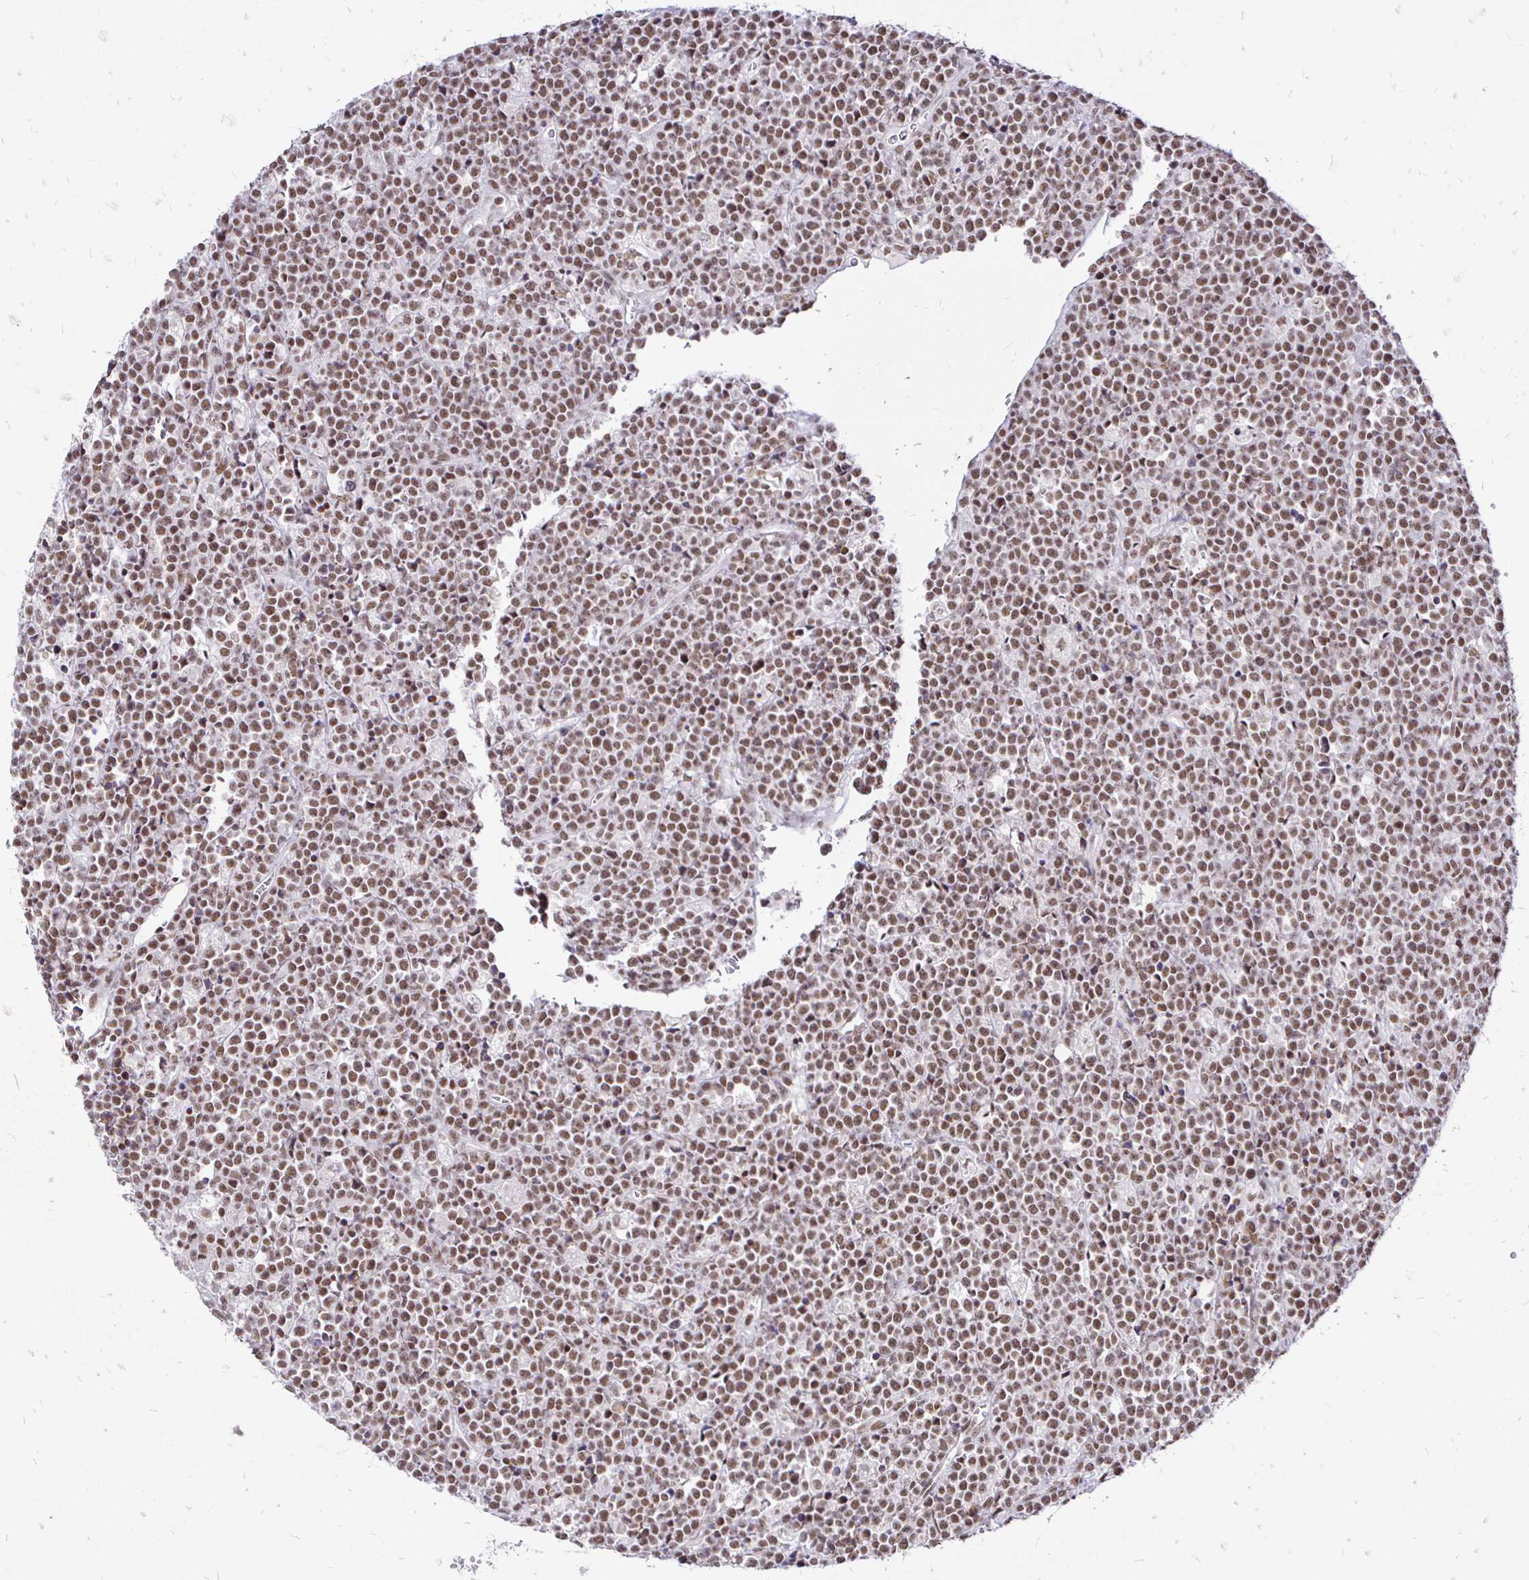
{"staining": {"intensity": "moderate", "quantity": ">75%", "location": "nuclear"}, "tissue": "lymphoma", "cell_type": "Tumor cells", "image_type": "cancer", "snomed": [{"axis": "morphology", "description": "Malignant lymphoma, non-Hodgkin's type, High grade"}, {"axis": "topography", "description": "Ovary"}], "caption": "A brown stain labels moderate nuclear staining of a protein in human lymphoma tumor cells.", "gene": "SIN3A", "patient": {"sex": "female", "age": 56}}